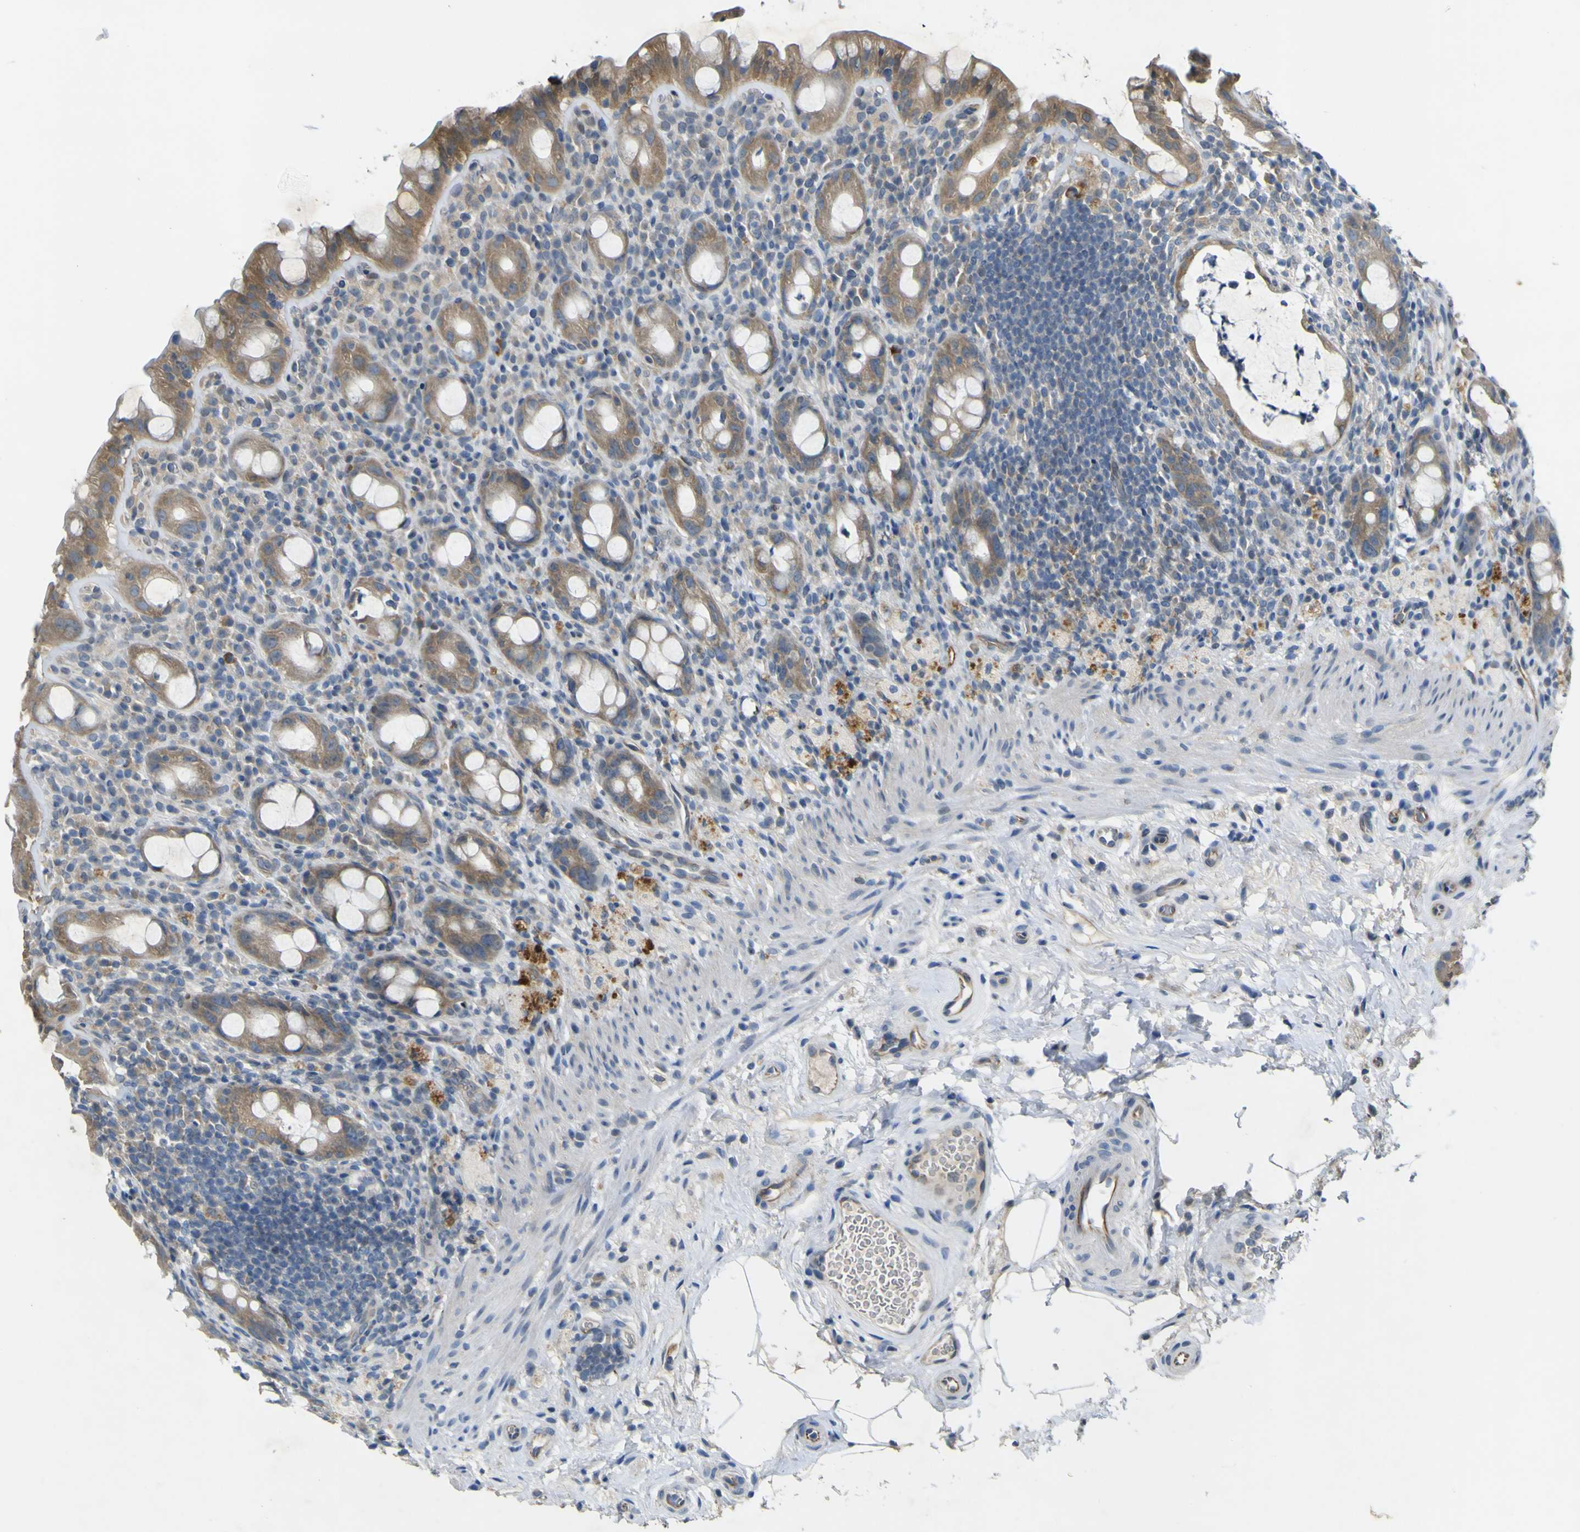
{"staining": {"intensity": "moderate", "quantity": ">75%", "location": "cytoplasmic/membranous"}, "tissue": "rectum", "cell_type": "Glandular cells", "image_type": "normal", "snomed": [{"axis": "morphology", "description": "Normal tissue, NOS"}, {"axis": "topography", "description": "Rectum"}], "caption": "A photomicrograph of human rectum stained for a protein reveals moderate cytoplasmic/membranous brown staining in glandular cells.", "gene": "LDLR", "patient": {"sex": "male", "age": 44}}